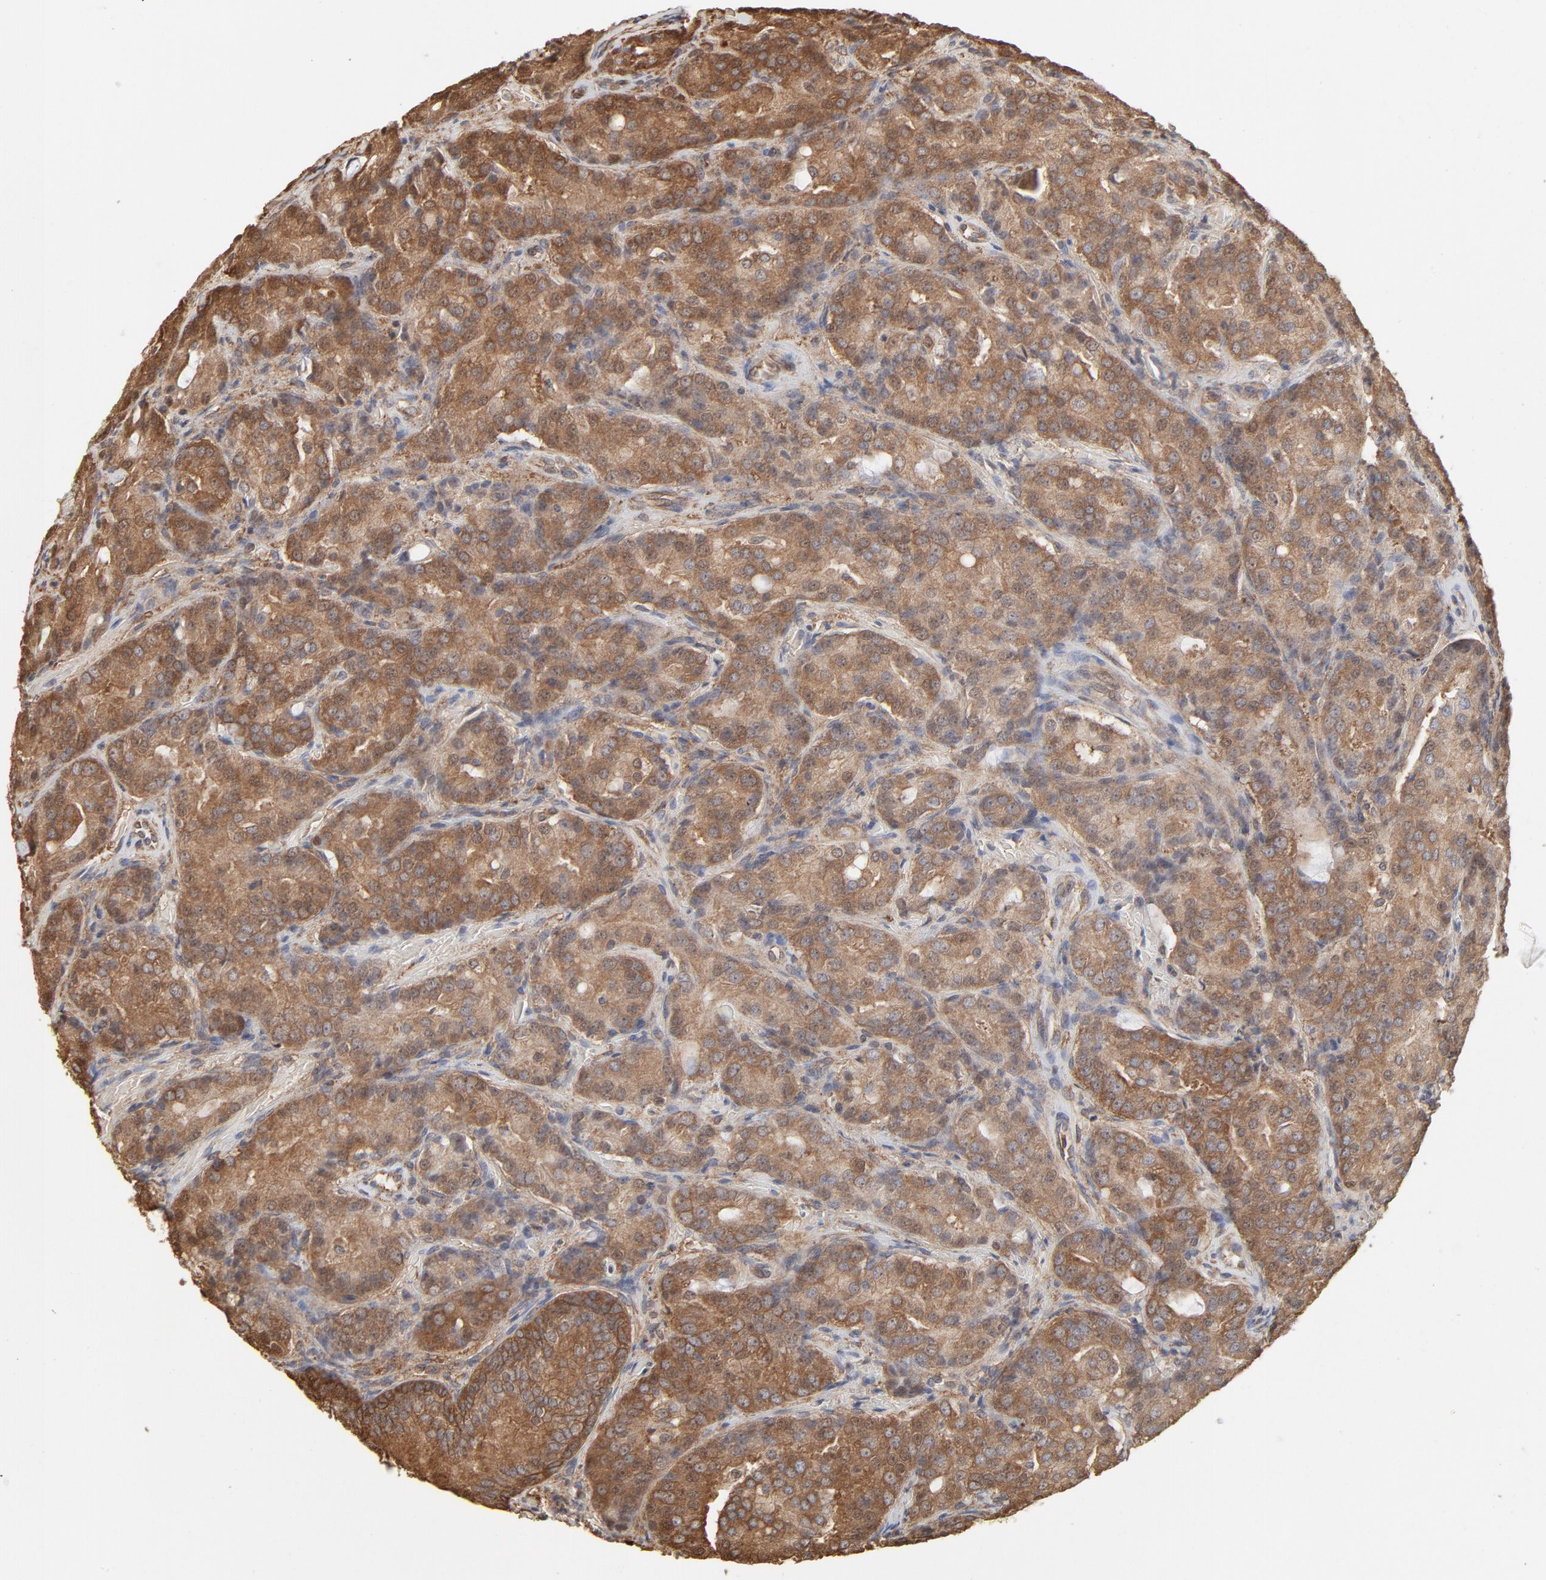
{"staining": {"intensity": "moderate", "quantity": ">75%", "location": "cytoplasmic/membranous"}, "tissue": "prostate cancer", "cell_type": "Tumor cells", "image_type": "cancer", "snomed": [{"axis": "morphology", "description": "Adenocarcinoma, High grade"}, {"axis": "topography", "description": "Prostate"}], "caption": "A high-resolution image shows immunohistochemistry staining of prostate high-grade adenocarcinoma, which reveals moderate cytoplasmic/membranous staining in about >75% of tumor cells. Using DAB (3,3'-diaminobenzidine) (brown) and hematoxylin (blue) stains, captured at high magnification using brightfield microscopy.", "gene": "PPP2CA", "patient": {"sex": "male", "age": 72}}